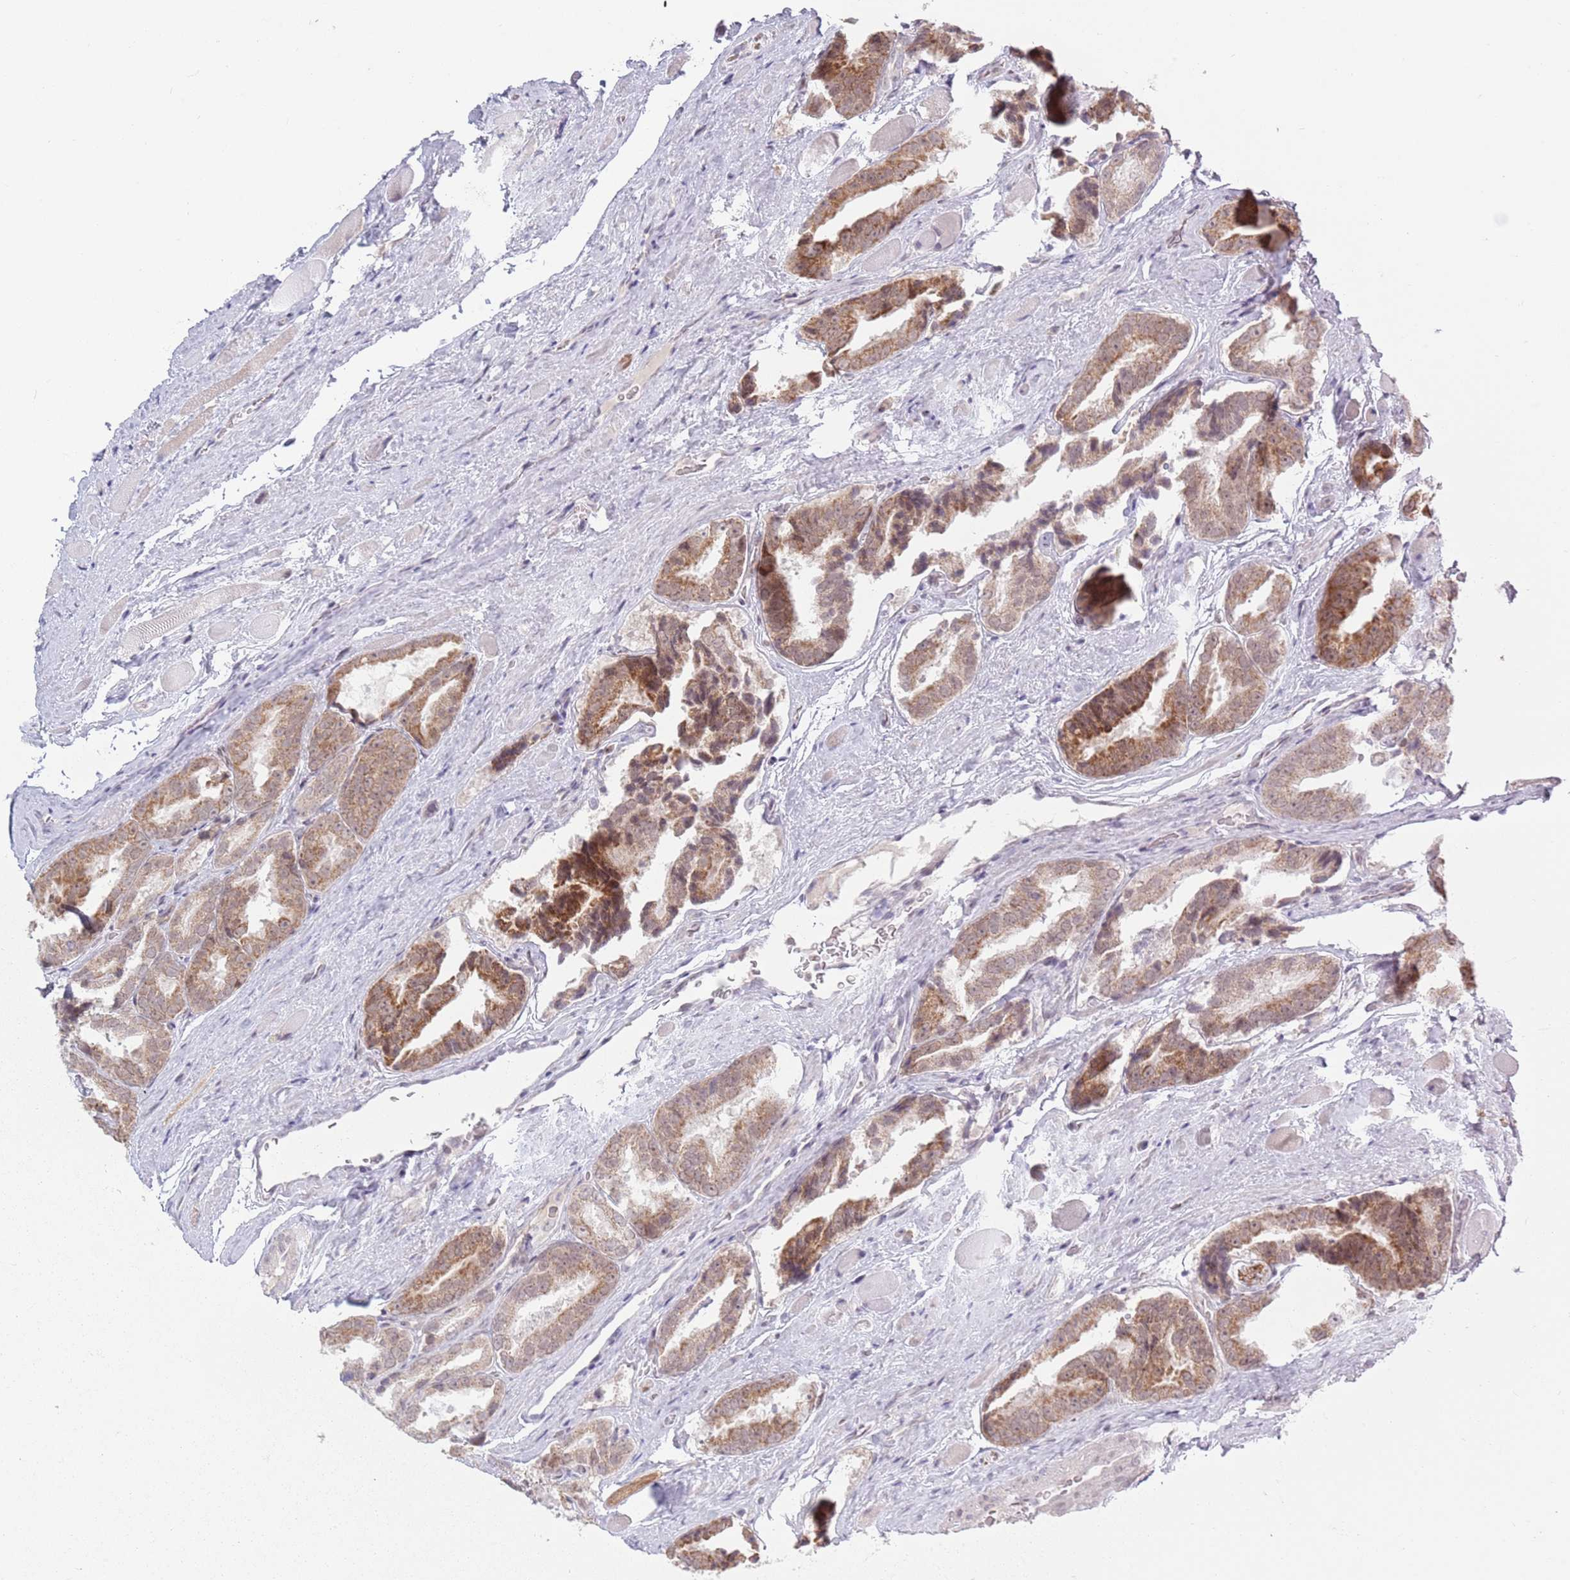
{"staining": {"intensity": "moderate", "quantity": ">75%", "location": "cytoplasmic/membranous"}, "tissue": "prostate cancer", "cell_type": "Tumor cells", "image_type": "cancer", "snomed": [{"axis": "morphology", "description": "Adenocarcinoma, High grade"}, {"axis": "topography", "description": "Prostate"}], "caption": "DAB immunohistochemical staining of human adenocarcinoma (high-grade) (prostate) demonstrates moderate cytoplasmic/membranous protein expression in about >75% of tumor cells.", "gene": "MRPL34", "patient": {"sex": "male", "age": 72}}